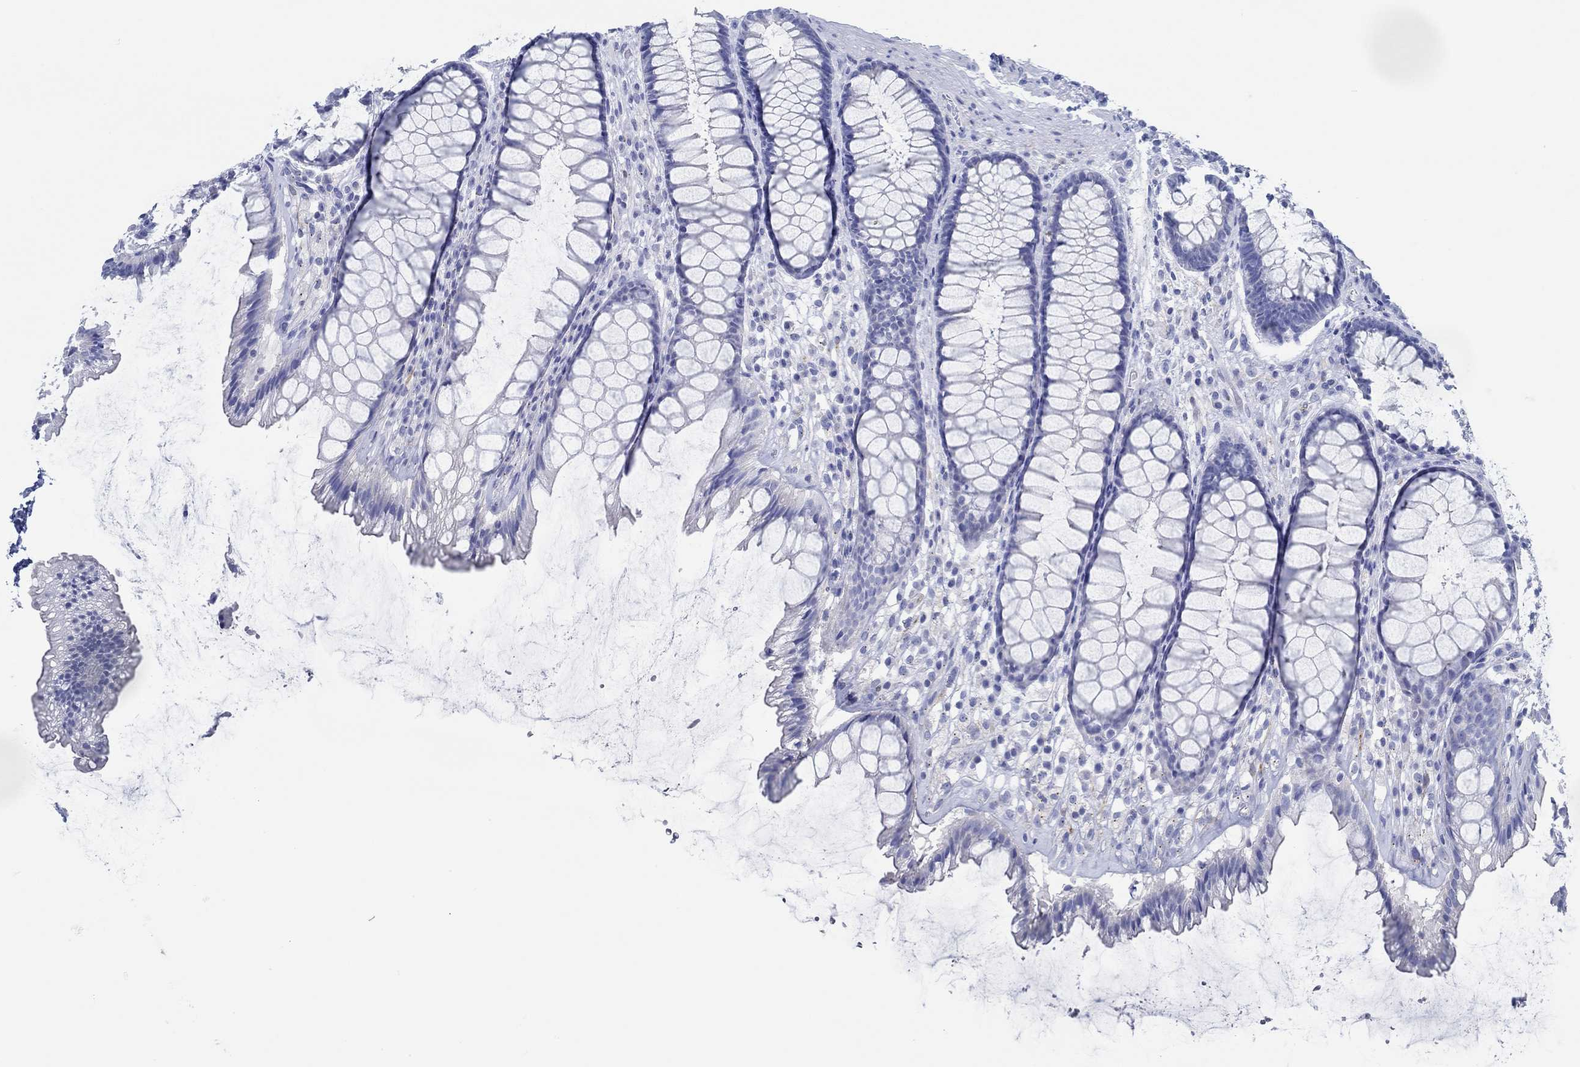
{"staining": {"intensity": "negative", "quantity": "none", "location": "none"}, "tissue": "rectum", "cell_type": "Glandular cells", "image_type": "normal", "snomed": [{"axis": "morphology", "description": "Normal tissue, NOS"}, {"axis": "topography", "description": "Rectum"}], "caption": "Rectum stained for a protein using immunohistochemistry demonstrates no expression glandular cells.", "gene": "IGFBP6", "patient": {"sex": "male", "age": 72}}